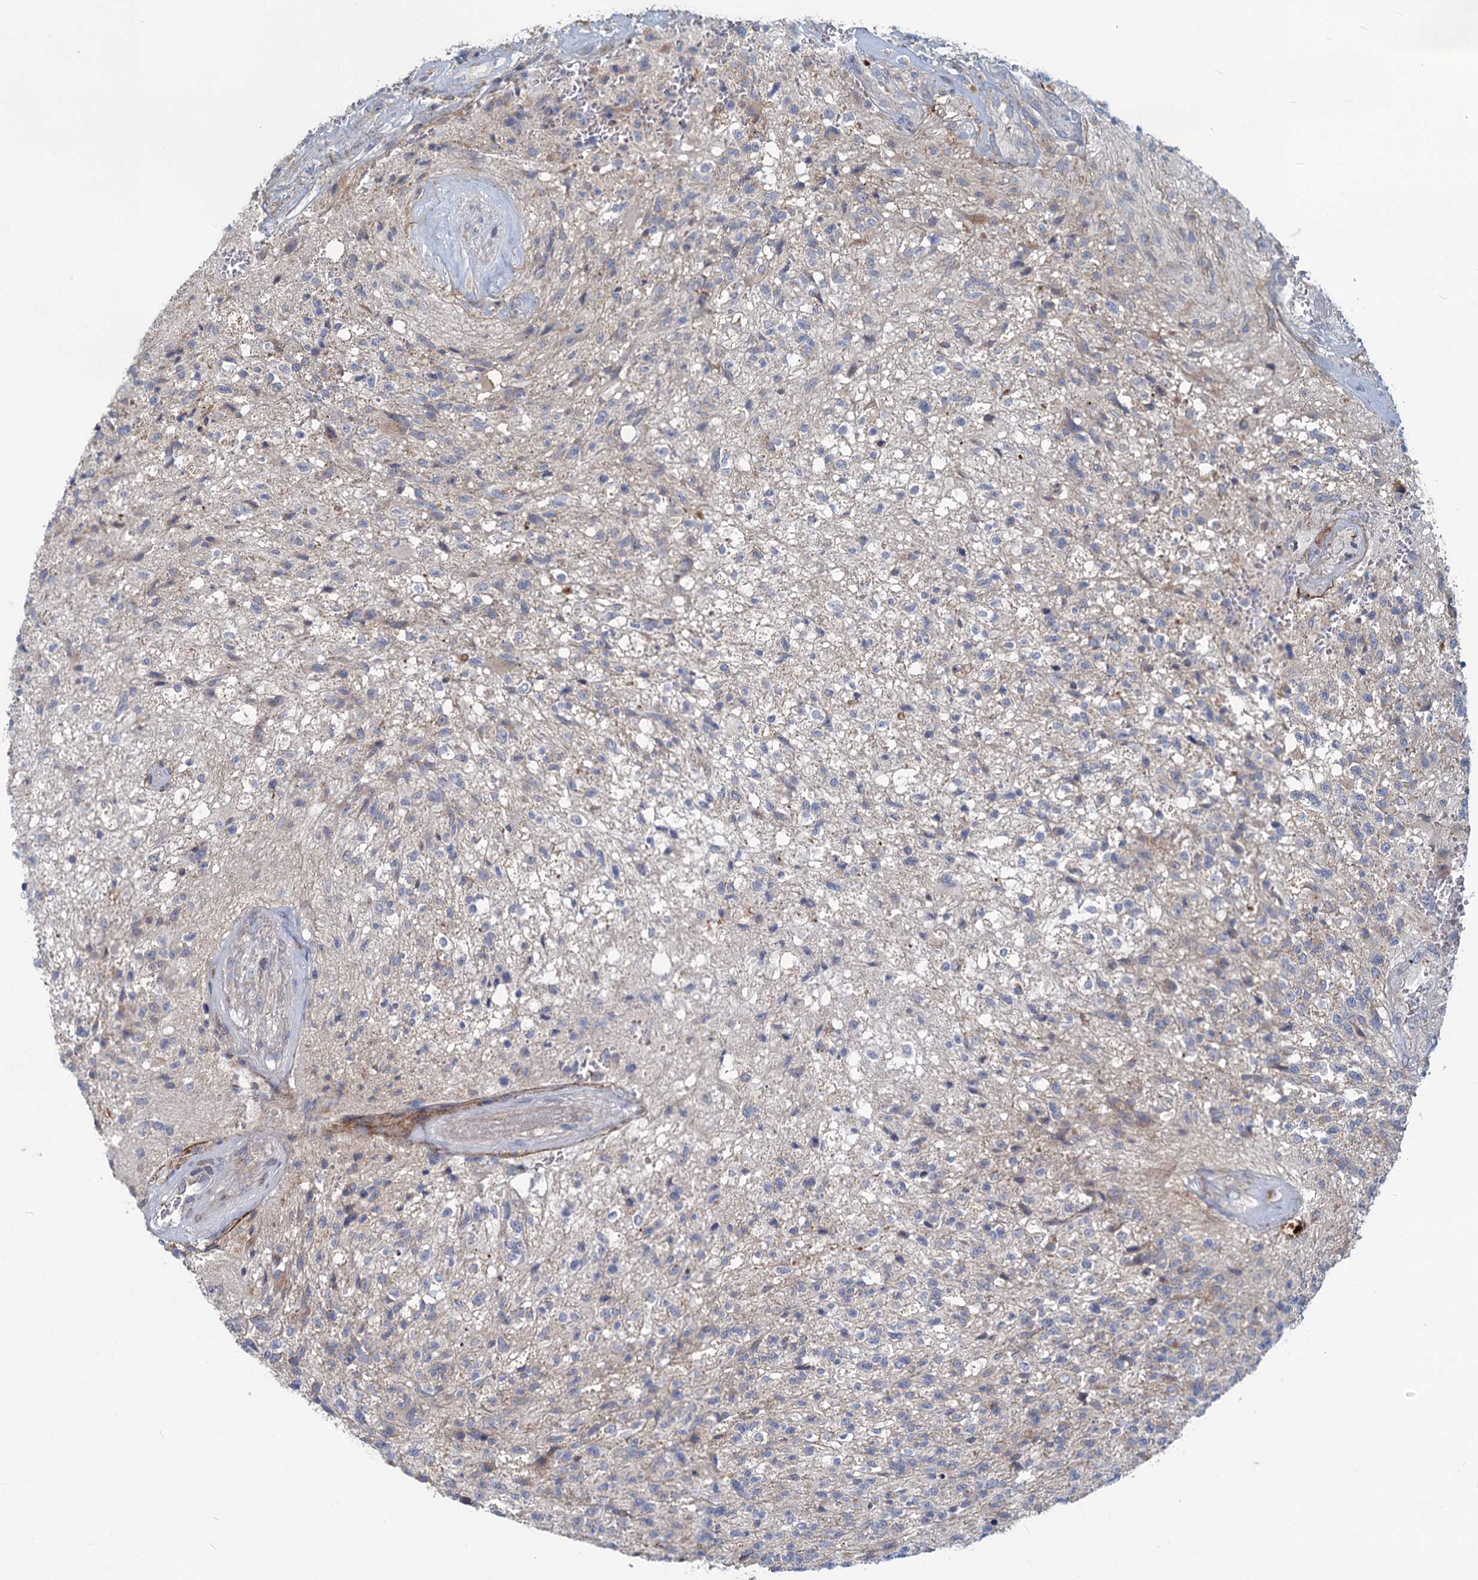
{"staining": {"intensity": "negative", "quantity": "none", "location": "none"}, "tissue": "glioma", "cell_type": "Tumor cells", "image_type": "cancer", "snomed": [{"axis": "morphology", "description": "Glioma, malignant, High grade"}, {"axis": "topography", "description": "Brain"}], "caption": "DAB immunohistochemical staining of high-grade glioma (malignant) displays no significant staining in tumor cells. (DAB immunohistochemistry (IHC) visualized using brightfield microscopy, high magnification).", "gene": "ADCY2", "patient": {"sex": "male", "age": 56}}